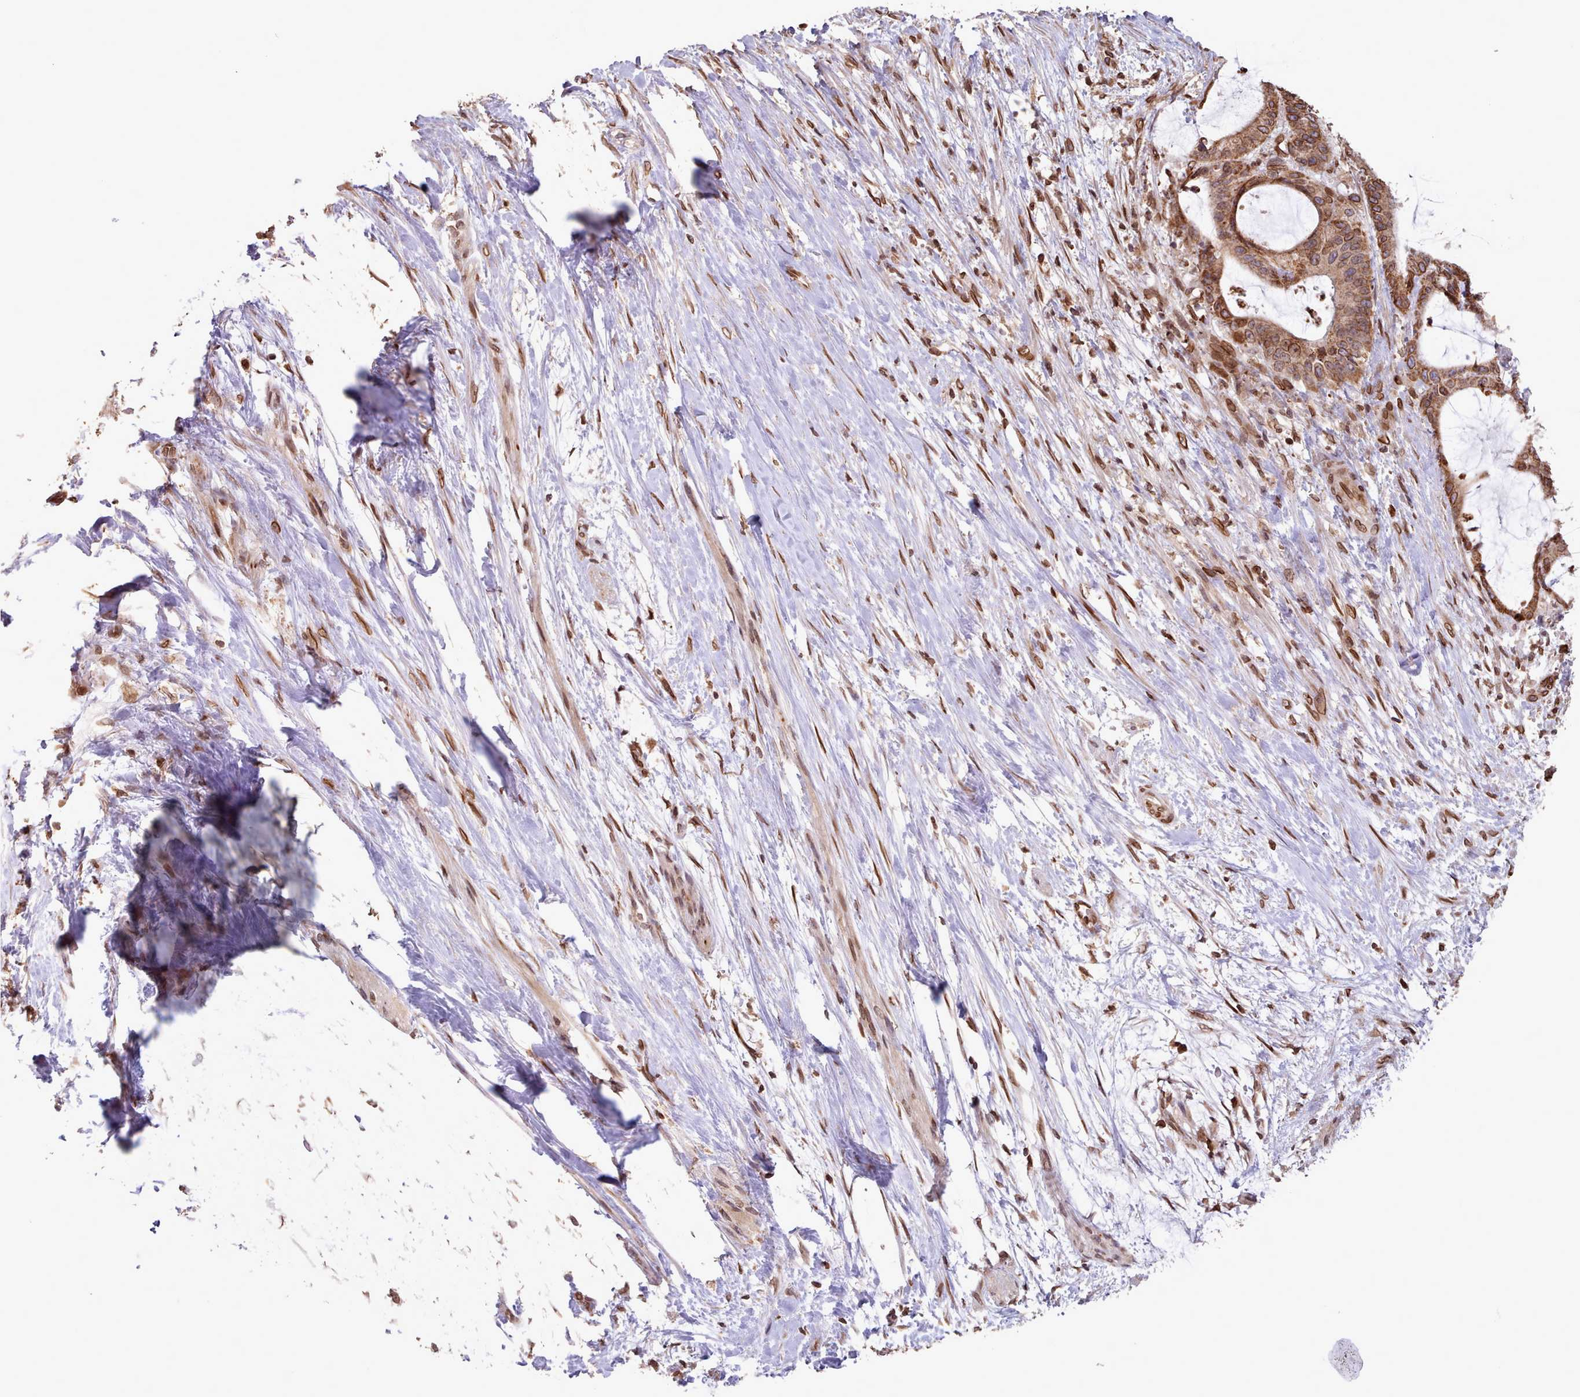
{"staining": {"intensity": "moderate", "quantity": ">75%", "location": "cytoplasmic/membranous,nuclear"}, "tissue": "liver cancer", "cell_type": "Tumor cells", "image_type": "cancer", "snomed": [{"axis": "morphology", "description": "Normal tissue, NOS"}, {"axis": "morphology", "description": "Cholangiocarcinoma"}, {"axis": "topography", "description": "Liver"}, {"axis": "topography", "description": "Peripheral nerve tissue"}], "caption": "Human liver cholangiocarcinoma stained for a protein (brown) shows moderate cytoplasmic/membranous and nuclear positive staining in approximately >75% of tumor cells.", "gene": "TOR1AIP1", "patient": {"sex": "female", "age": 73}}